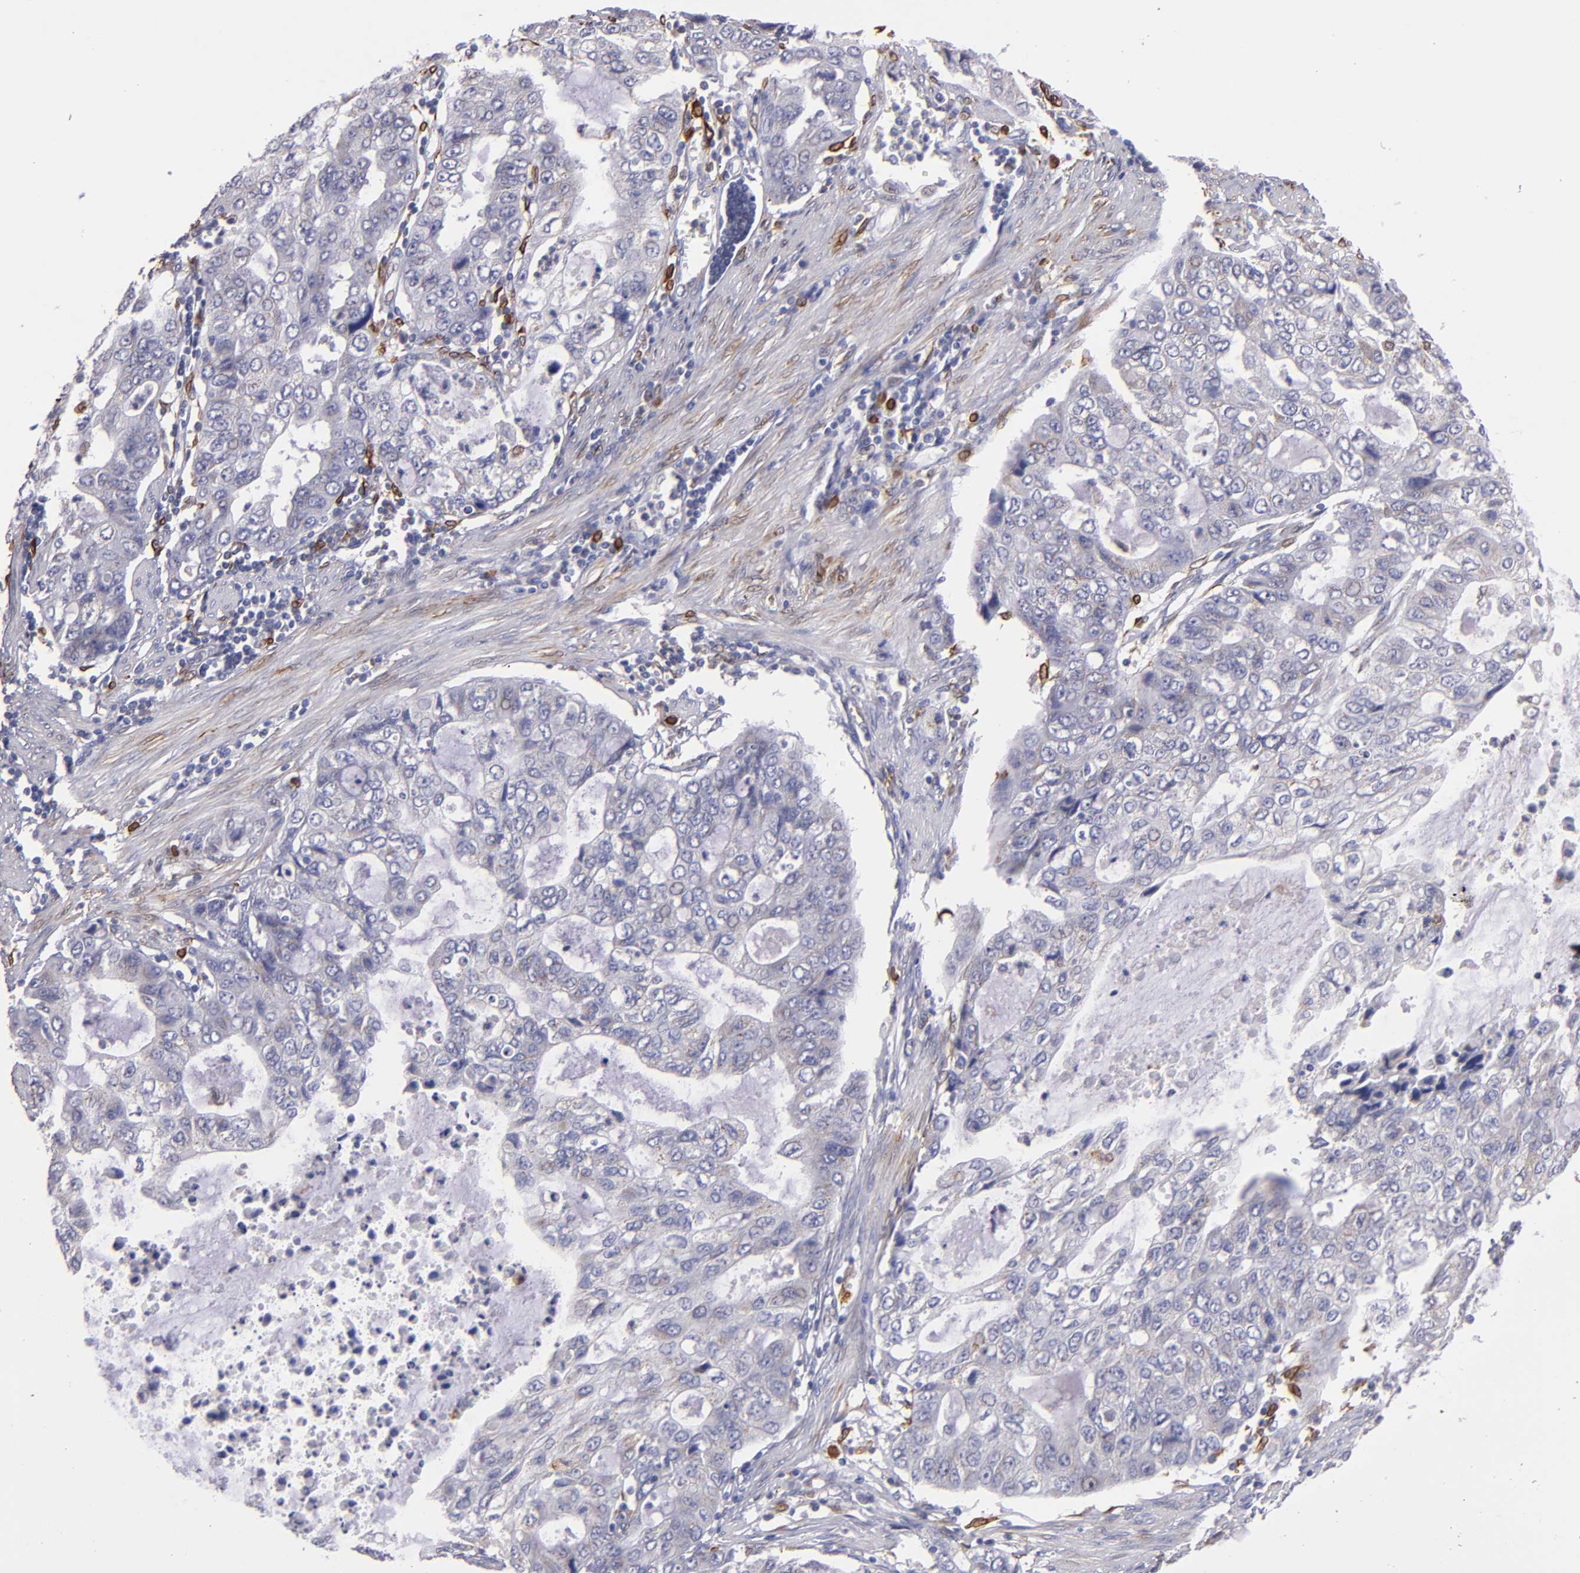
{"staining": {"intensity": "weak", "quantity": "<25%", "location": "cytoplasmic/membranous"}, "tissue": "stomach cancer", "cell_type": "Tumor cells", "image_type": "cancer", "snomed": [{"axis": "morphology", "description": "Adenocarcinoma, NOS"}, {"axis": "topography", "description": "Stomach, upper"}], "caption": "This is an immunohistochemistry photomicrograph of human stomach adenocarcinoma. There is no positivity in tumor cells.", "gene": "PTGS1", "patient": {"sex": "female", "age": 52}}